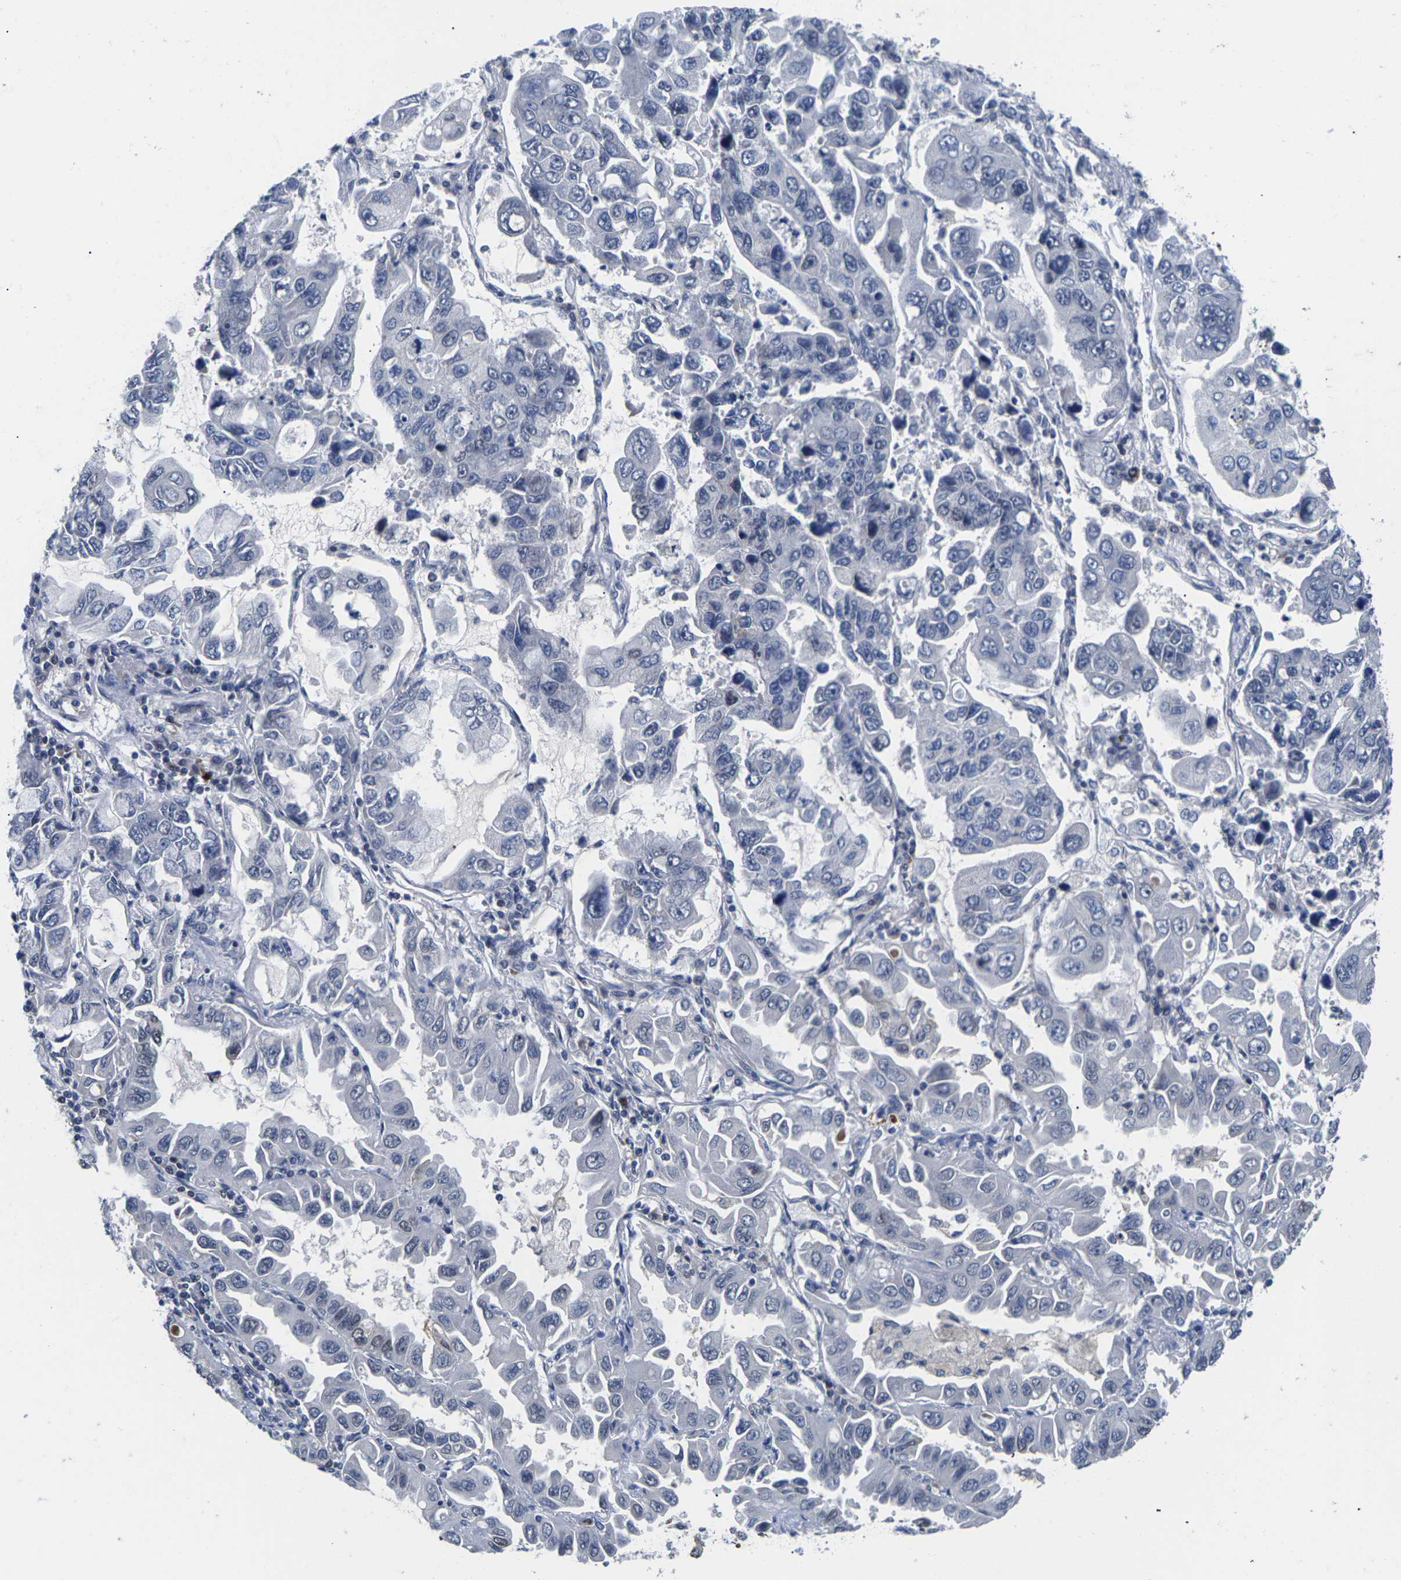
{"staining": {"intensity": "negative", "quantity": "none", "location": "none"}, "tissue": "lung cancer", "cell_type": "Tumor cells", "image_type": "cancer", "snomed": [{"axis": "morphology", "description": "Adenocarcinoma, NOS"}, {"axis": "topography", "description": "Lung"}], "caption": "A high-resolution histopathology image shows immunohistochemistry (IHC) staining of adenocarcinoma (lung), which reveals no significant expression in tumor cells.", "gene": "ST6GAL2", "patient": {"sex": "male", "age": 64}}